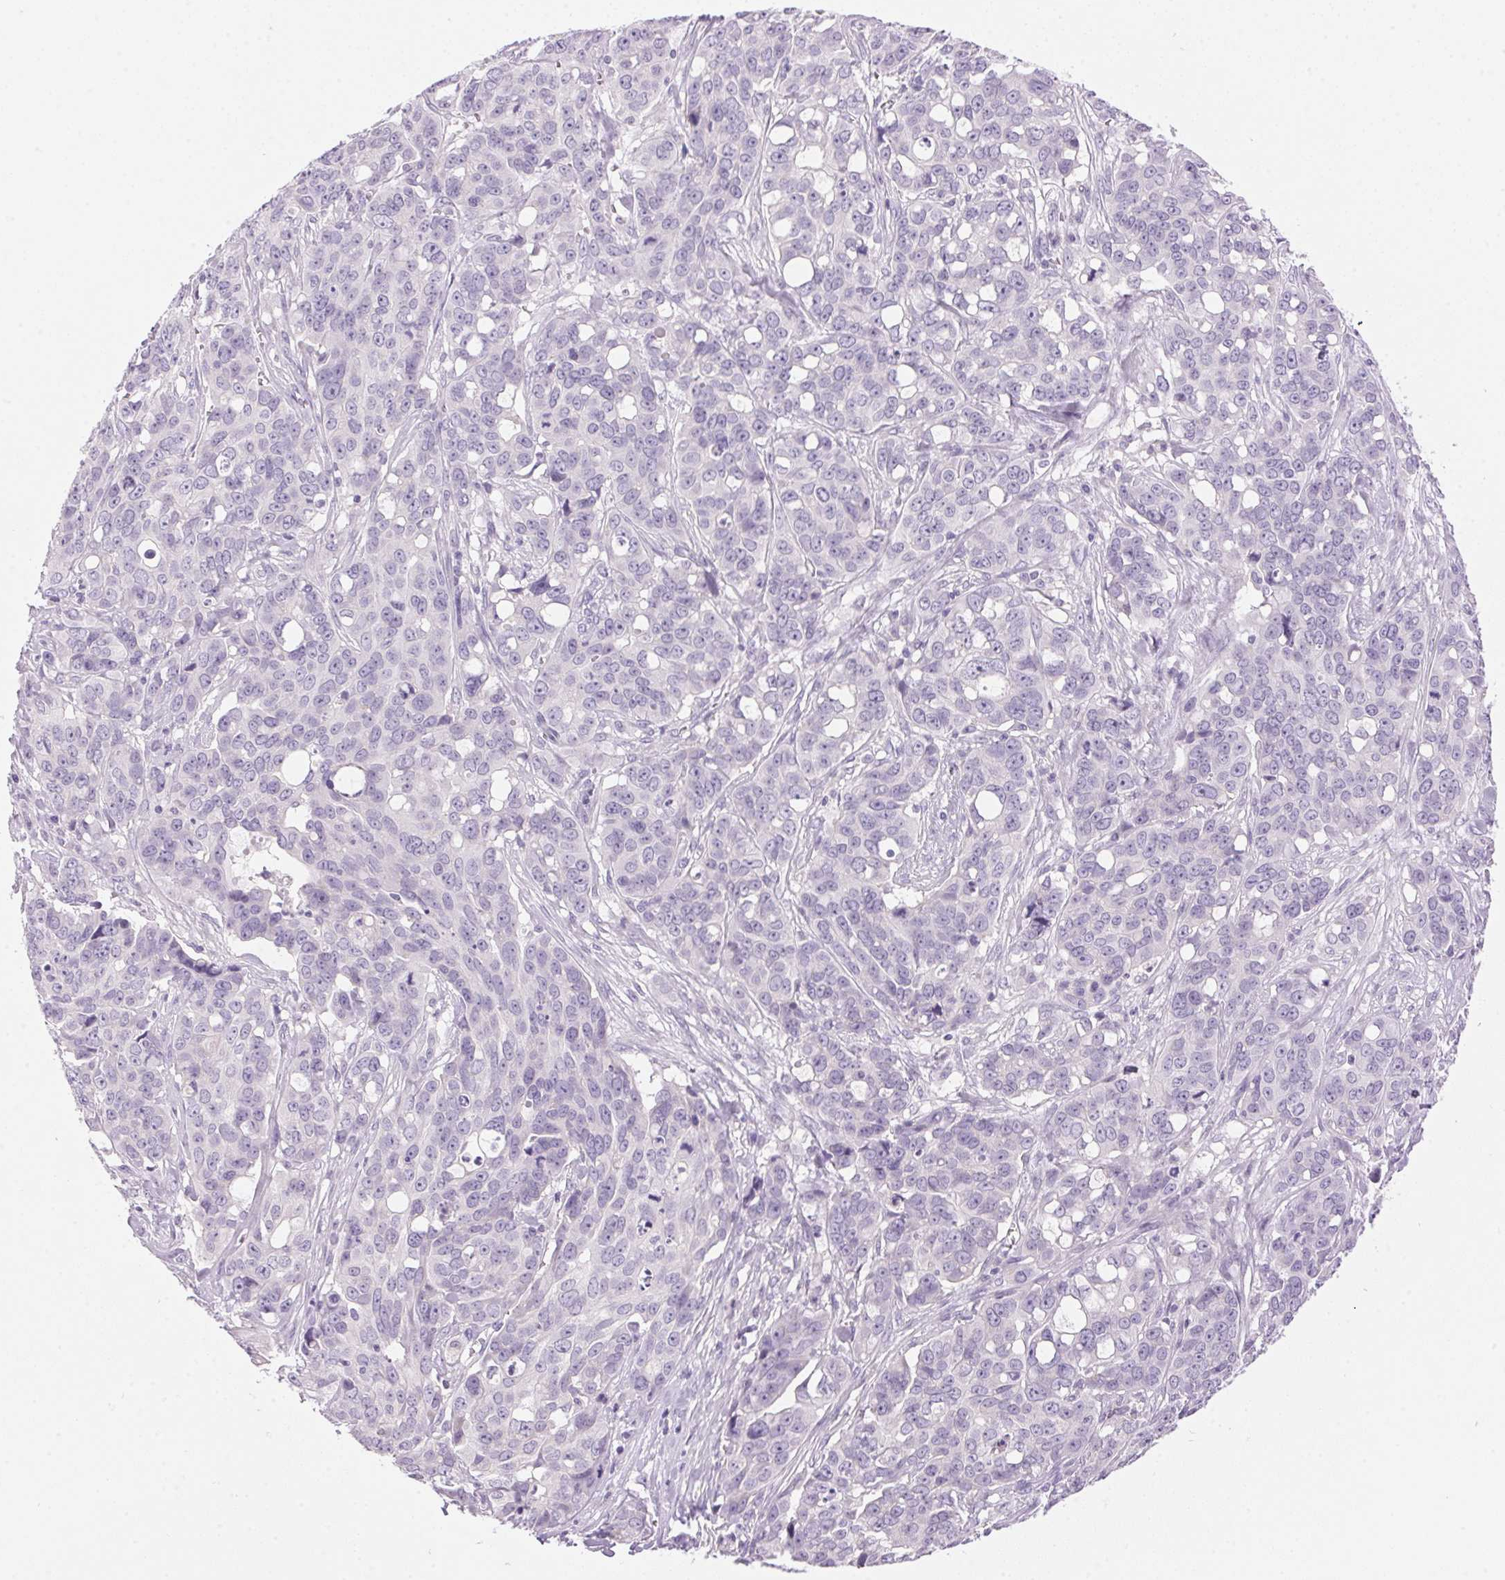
{"staining": {"intensity": "negative", "quantity": "none", "location": "none"}, "tissue": "ovarian cancer", "cell_type": "Tumor cells", "image_type": "cancer", "snomed": [{"axis": "morphology", "description": "Carcinoma, endometroid"}, {"axis": "topography", "description": "Ovary"}], "caption": "Human ovarian endometroid carcinoma stained for a protein using immunohistochemistry displays no expression in tumor cells.", "gene": "HSD17B2", "patient": {"sex": "female", "age": 78}}